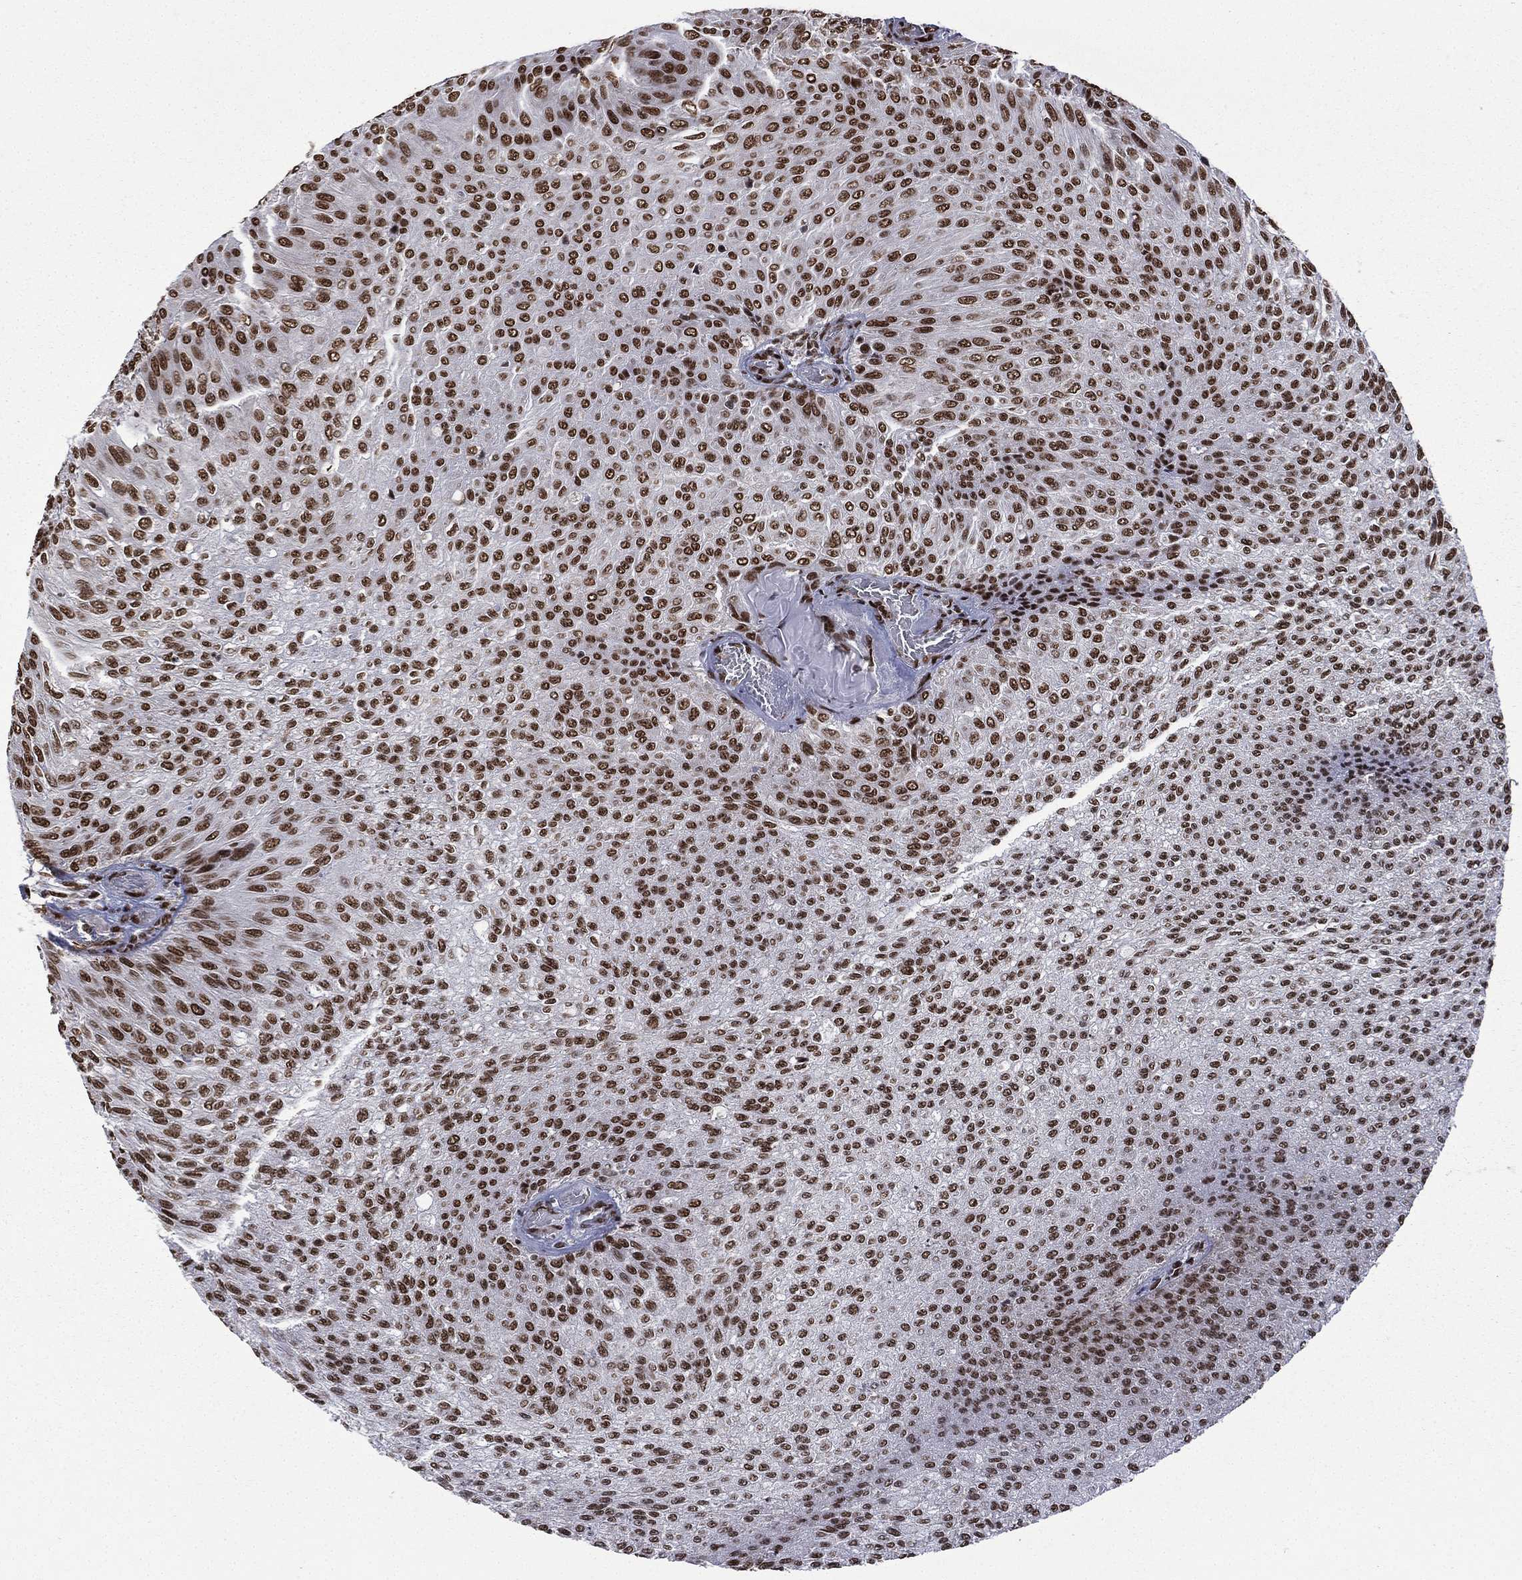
{"staining": {"intensity": "strong", "quantity": ">75%", "location": "nuclear"}, "tissue": "urothelial cancer", "cell_type": "Tumor cells", "image_type": "cancer", "snomed": [{"axis": "morphology", "description": "Urothelial carcinoma, Low grade"}, {"axis": "topography", "description": "Ureter, NOS"}, {"axis": "topography", "description": "Urinary bladder"}], "caption": "Immunohistochemical staining of urothelial cancer reveals strong nuclear protein expression in about >75% of tumor cells.", "gene": "C5orf24", "patient": {"sex": "male", "age": 78}}